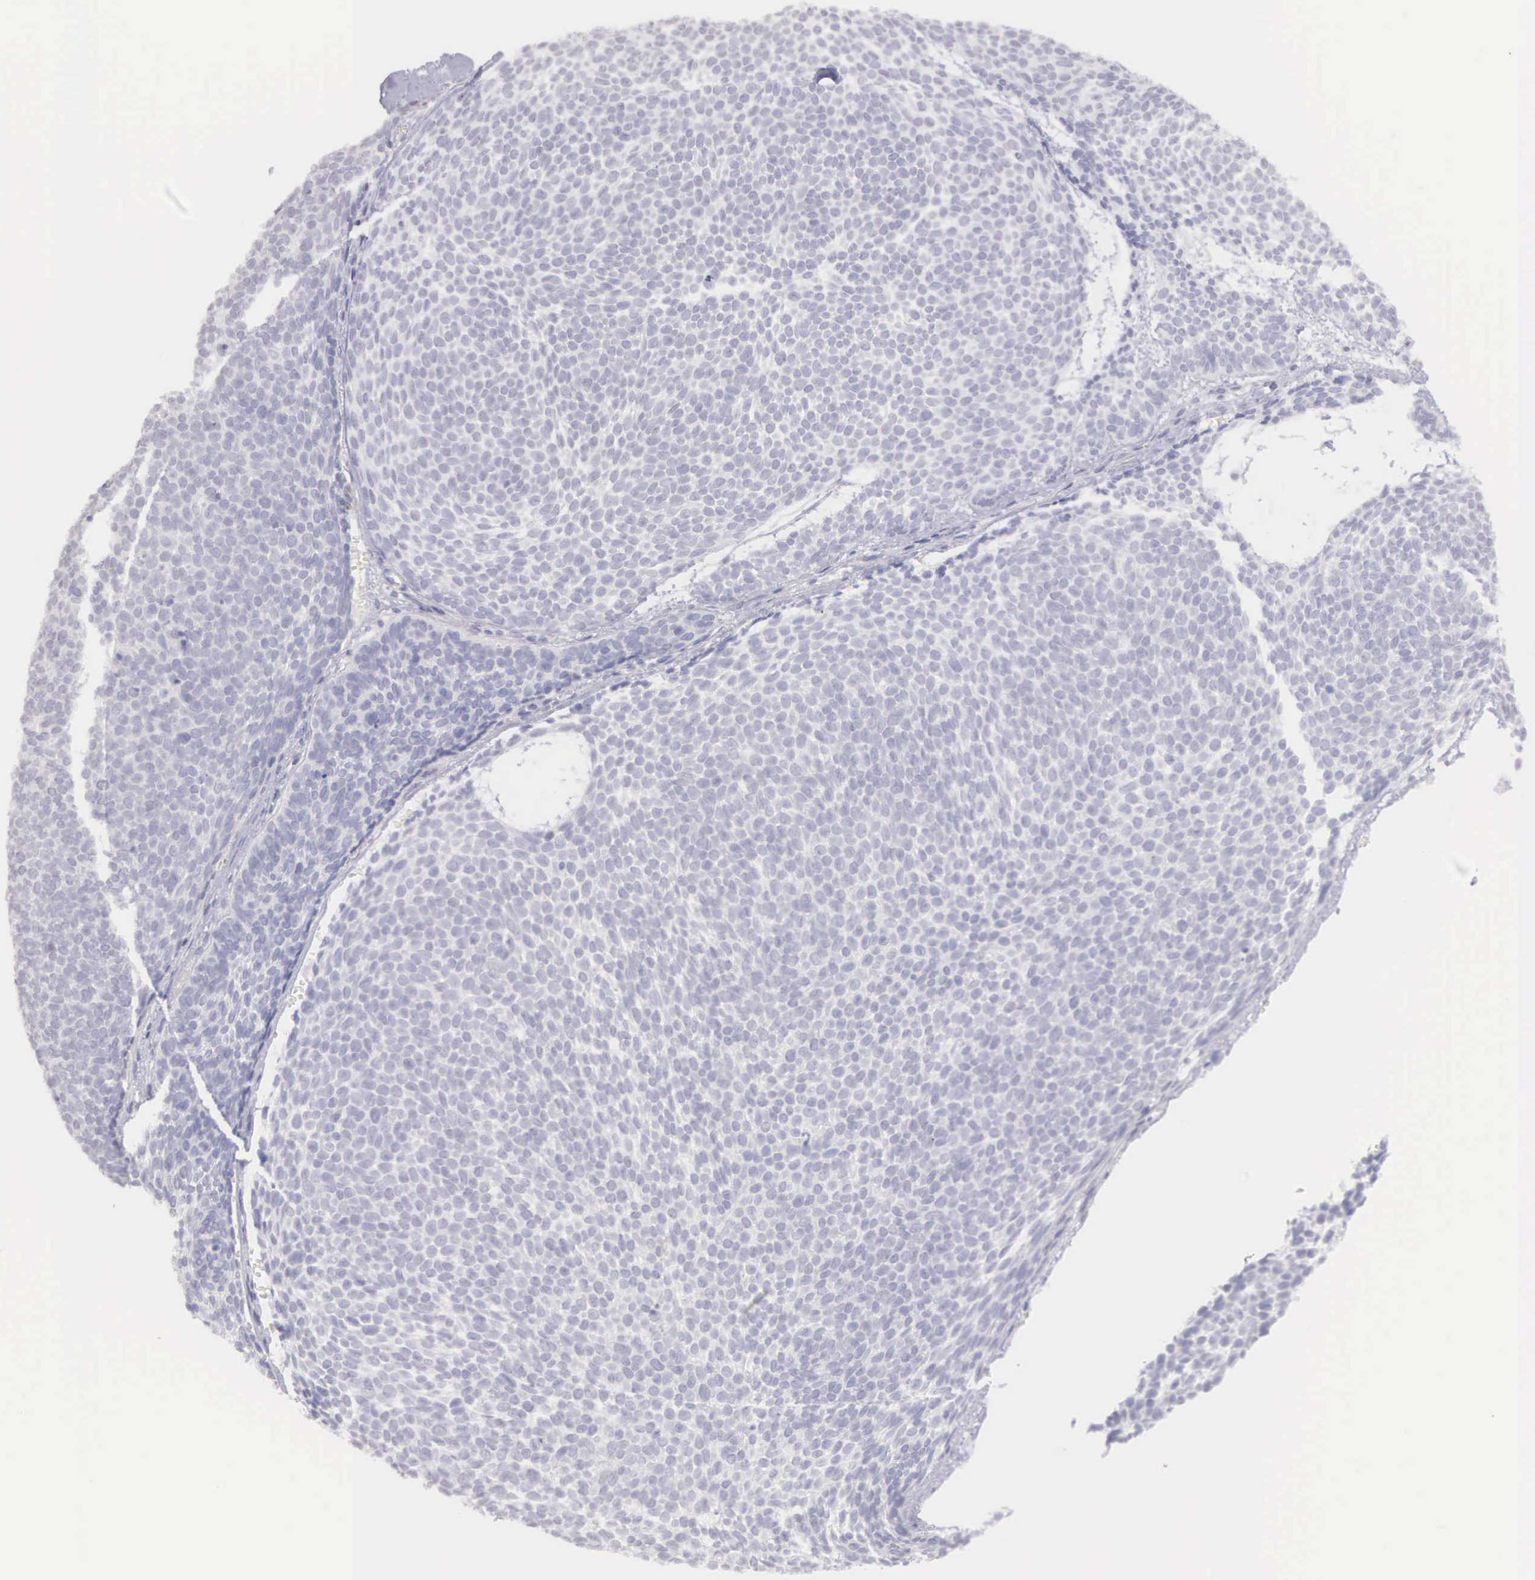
{"staining": {"intensity": "negative", "quantity": "none", "location": "none"}, "tissue": "skin cancer", "cell_type": "Tumor cells", "image_type": "cancer", "snomed": [{"axis": "morphology", "description": "Basal cell carcinoma"}, {"axis": "topography", "description": "Skin"}], "caption": "This image is of skin cancer (basal cell carcinoma) stained with immunohistochemistry to label a protein in brown with the nuclei are counter-stained blue. There is no staining in tumor cells.", "gene": "ARFGAP3", "patient": {"sex": "male", "age": 84}}